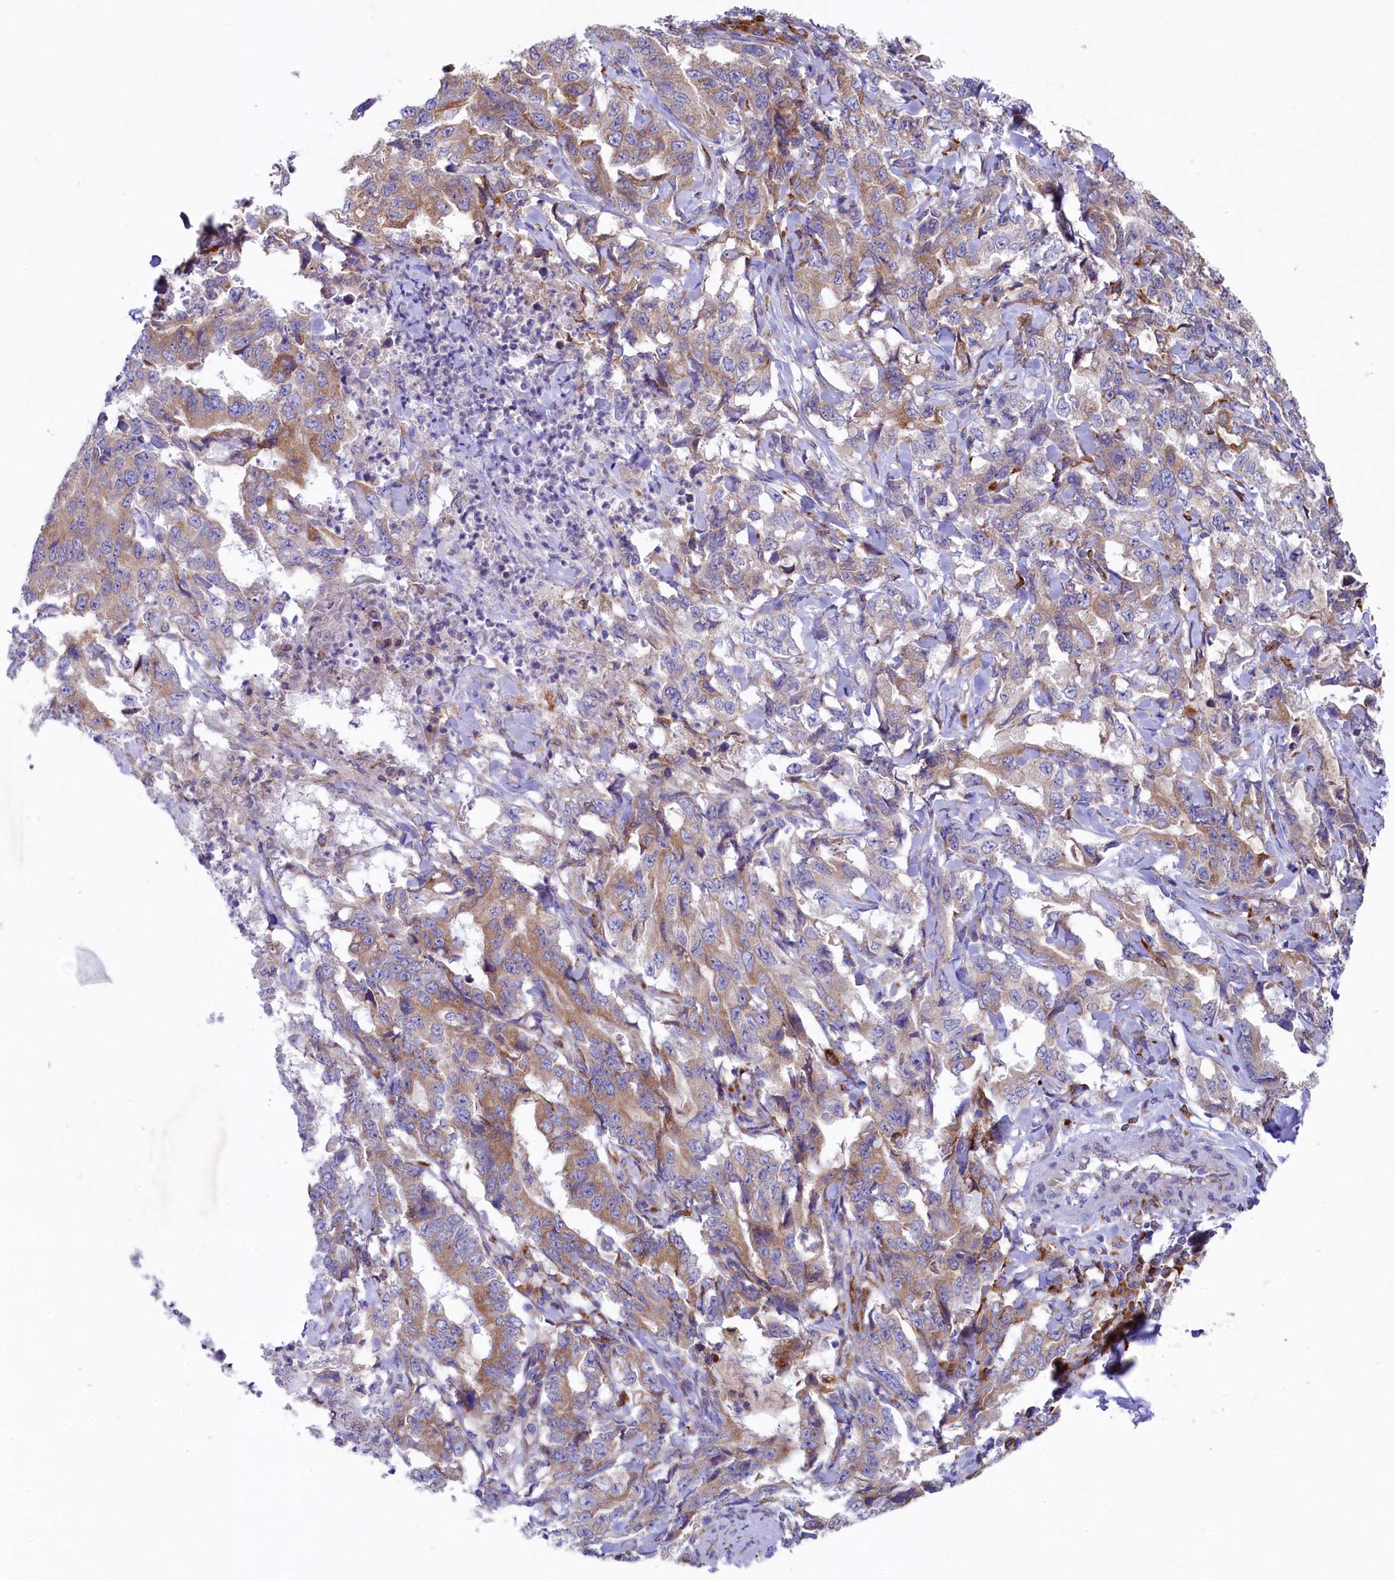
{"staining": {"intensity": "moderate", "quantity": "25%-75%", "location": "cytoplasmic/membranous"}, "tissue": "lung cancer", "cell_type": "Tumor cells", "image_type": "cancer", "snomed": [{"axis": "morphology", "description": "Adenocarcinoma, NOS"}, {"axis": "topography", "description": "Lung"}], "caption": "Lung cancer stained with a brown dye displays moderate cytoplasmic/membranous positive positivity in approximately 25%-75% of tumor cells.", "gene": "CHID1", "patient": {"sex": "female", "age": 51}}